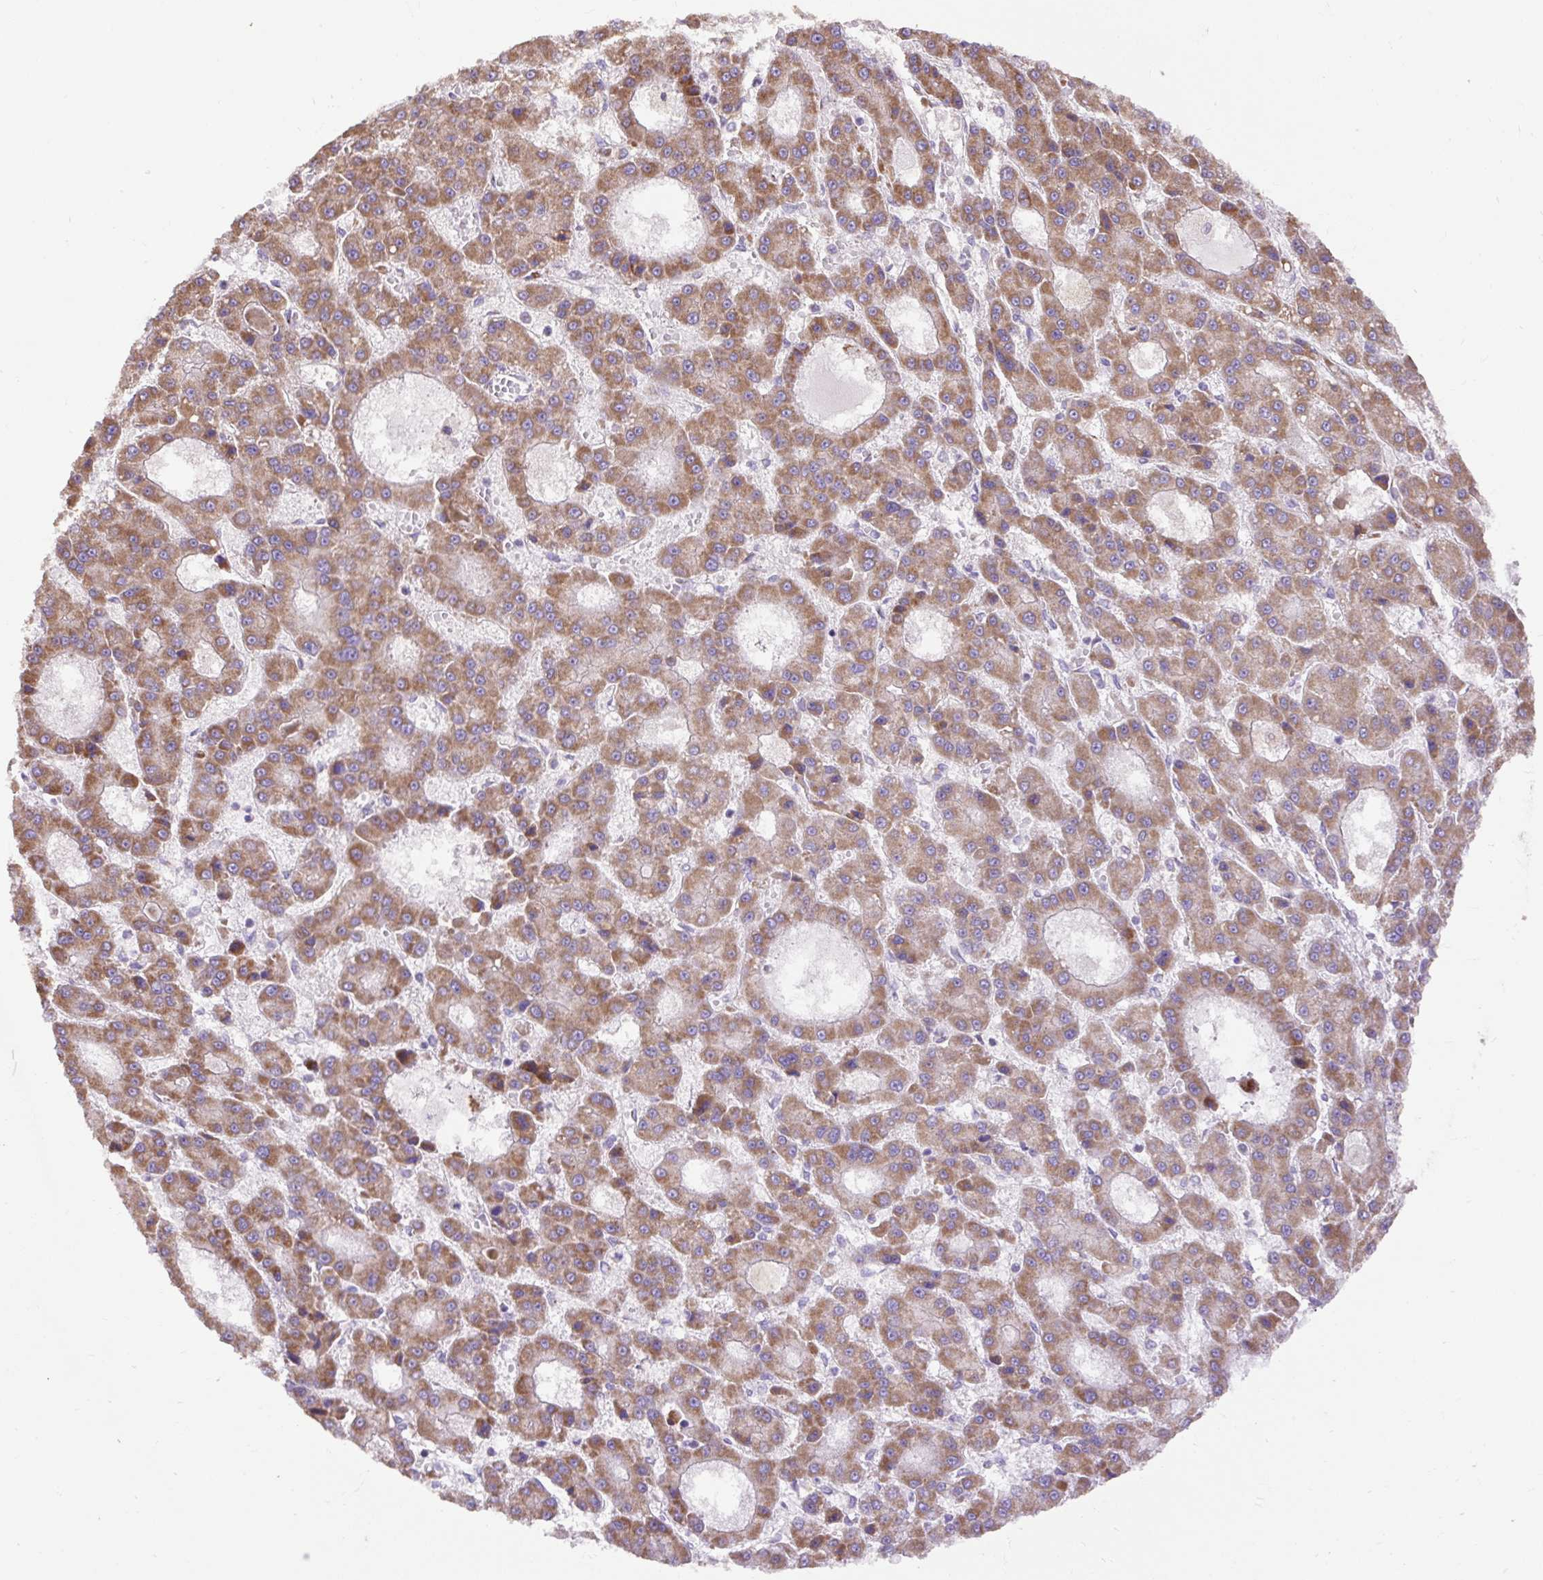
{"staining": {"intensity": "moderate", "quantity": ">75%", "location": "cytoplasmic/membranous"}, "tissue": "liver cancer", "cell_type": "Tumor cells", "image_type": "cancer", "snomed": [{"axis": "morphology", "description": "Carcinoma, Hepatocellular, NOS"}, {"axis": "topography", "description": "Liver"}], "caption": "This micrograph displays immunohistochemistry staining of human liver hepatocellular carcinoma, with medium moderate cytoplasmic/membranous staining in approximately >75% of tumor cells.", "gene": "ABR", "patient": {"sex": "male", "age": 70}}